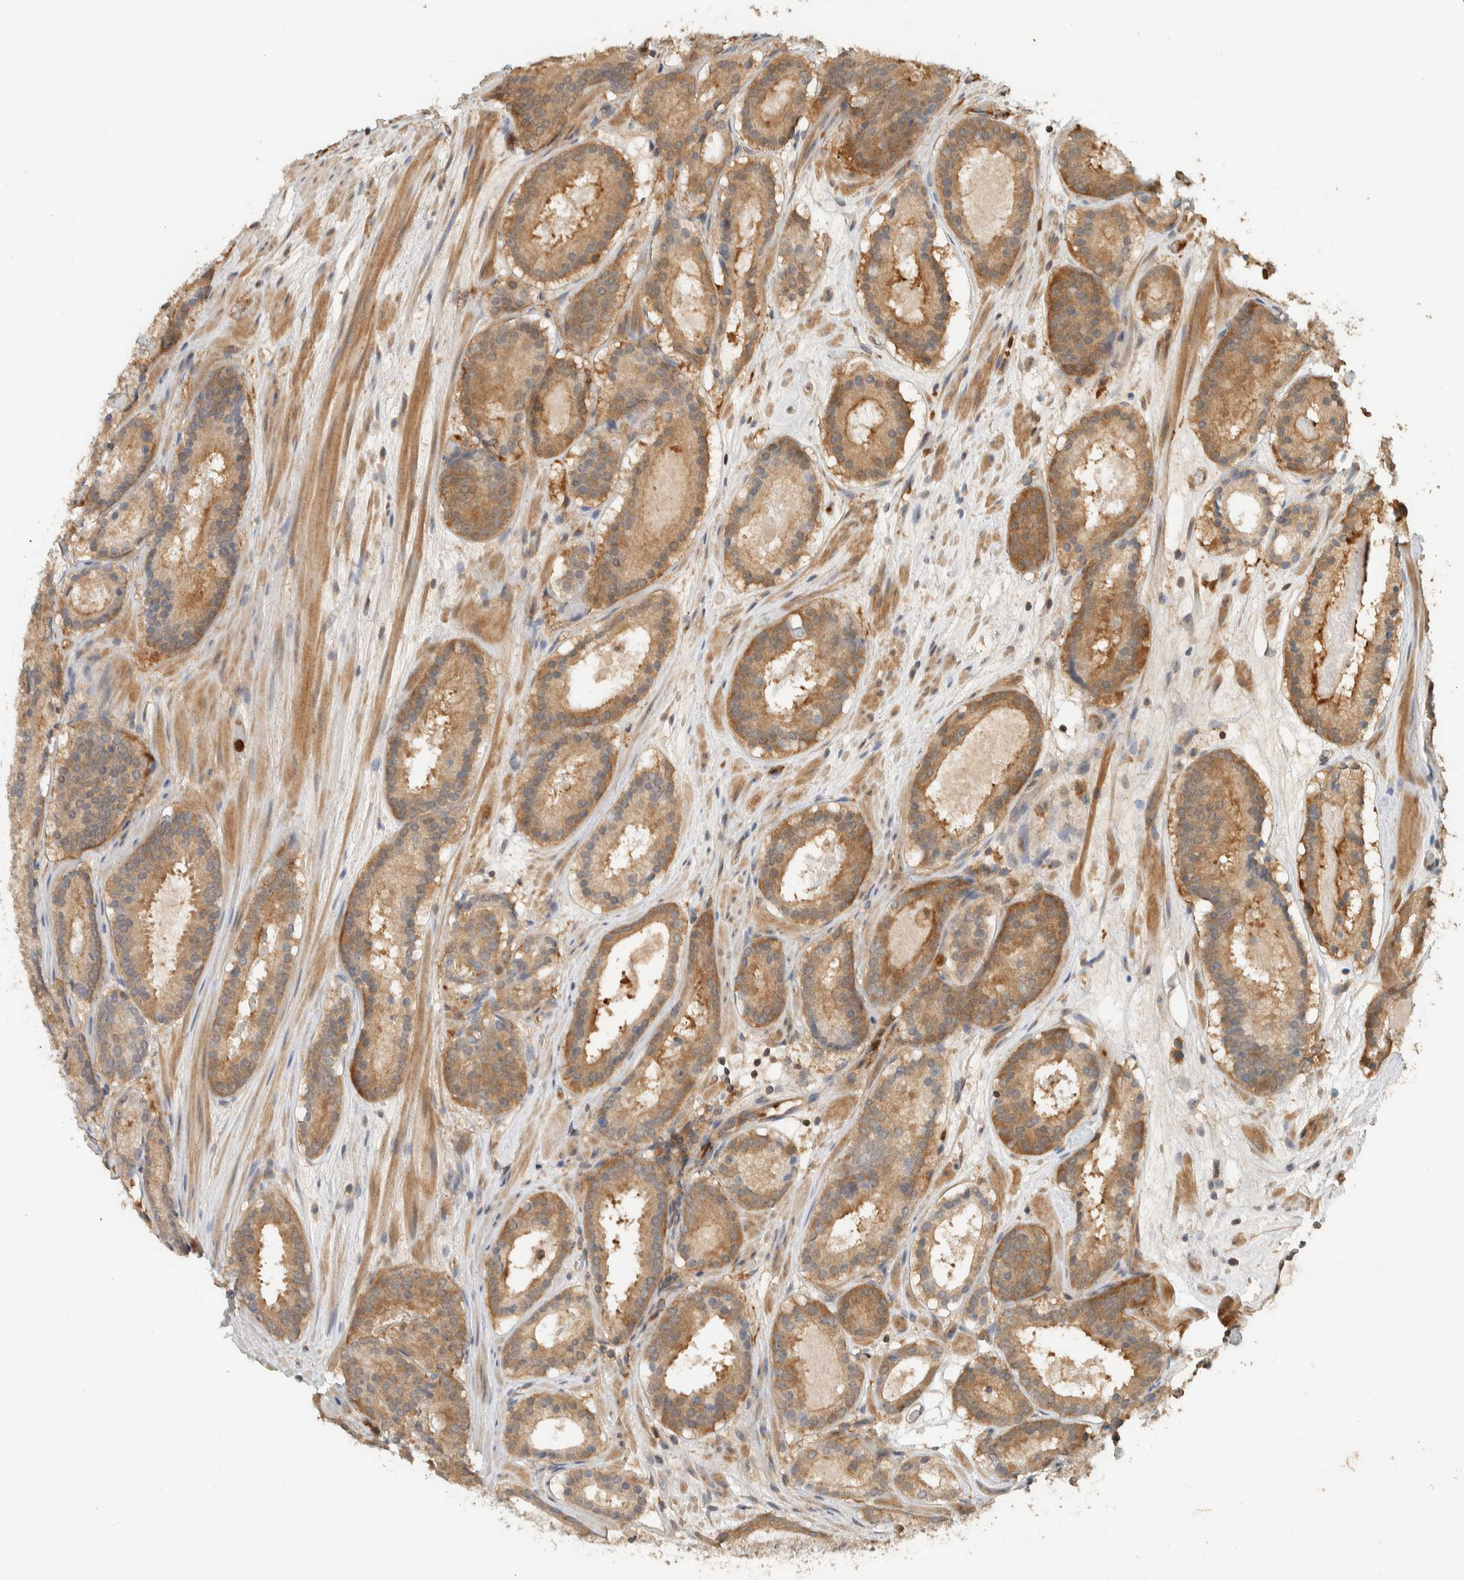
{"staining": {"intensity": "moderate", "quantity": ">75%", "location": "cytoplasmic/membranous"}, "tissue": "prostate cancer", "cell_type": "Tumor cells", "image_type": "cancer", "snomed": [{"axis": "morphology", "description": "Adenocarcinoma, Low grade"}, {"axis": "topography", "description": "Prostate"}], "caption": "Immunohistochemical staining of prostate low-grade adenocarcinoma exhibits medium levels of moderate cytoplasmic/membranous expression in about >75% of tumor cells.", "gene": "ADSS2", "patient": {"sex": "male", "age": 69}}